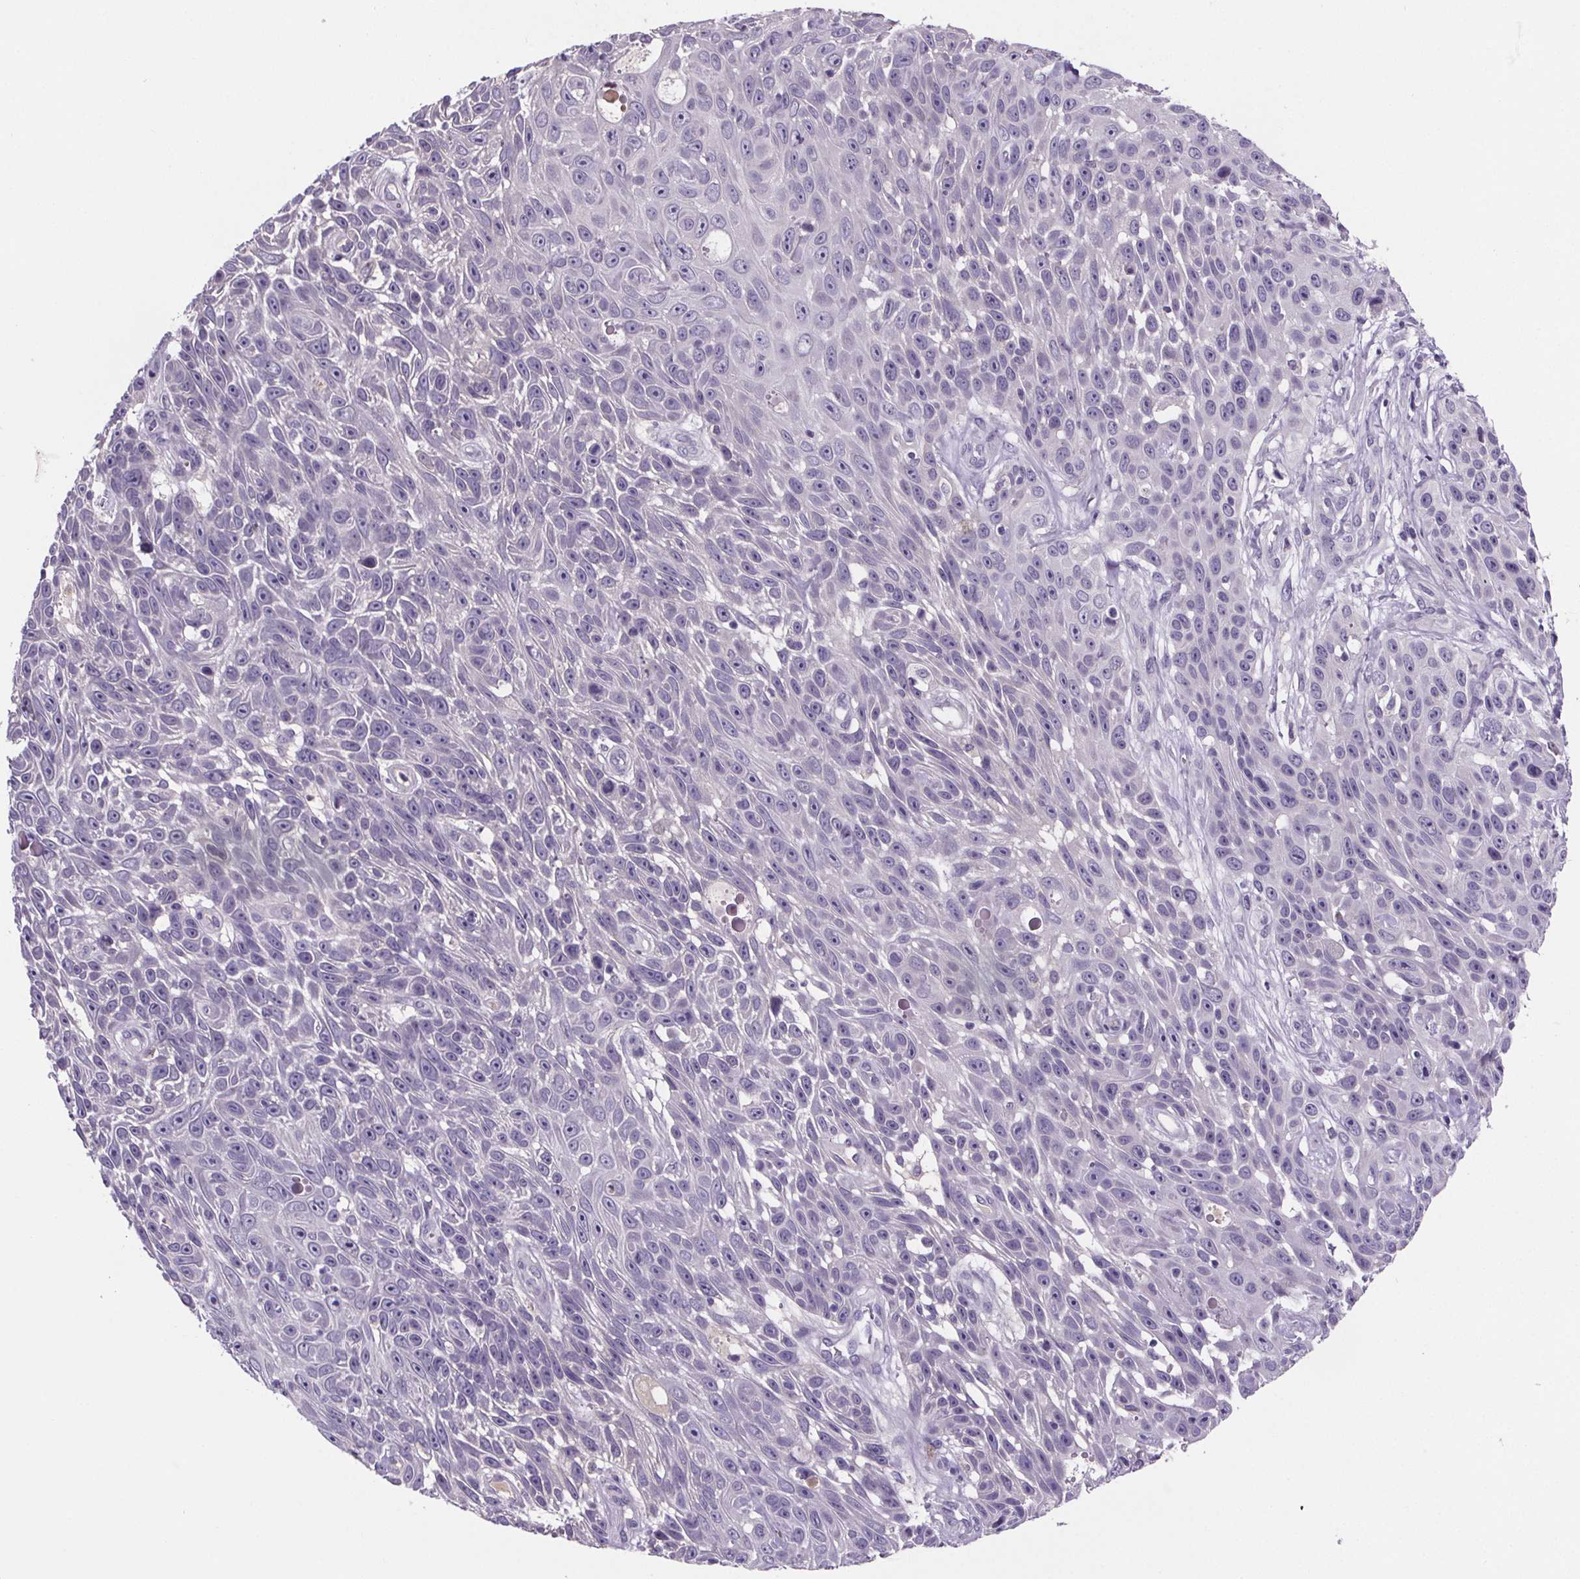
{"staining": {"intensity": "negative", "quantity": "none", "location": "none"}, "tissue": "skin cancer", "cell_type": "Tumor cells", "image_type": "cancer", "snomed": [{"axis": "morphology", "description": "Squamous cell carcinoma, NOS"}, {"axis": "topography", "description": "Skin"}], "caption": "DAB immunohistochemical staining of skin squamous cell carcinoma demonstrates no significant expression in tumor cells.", "gene": "CUBN", "patient": {"sex": "male", "age": 82}}